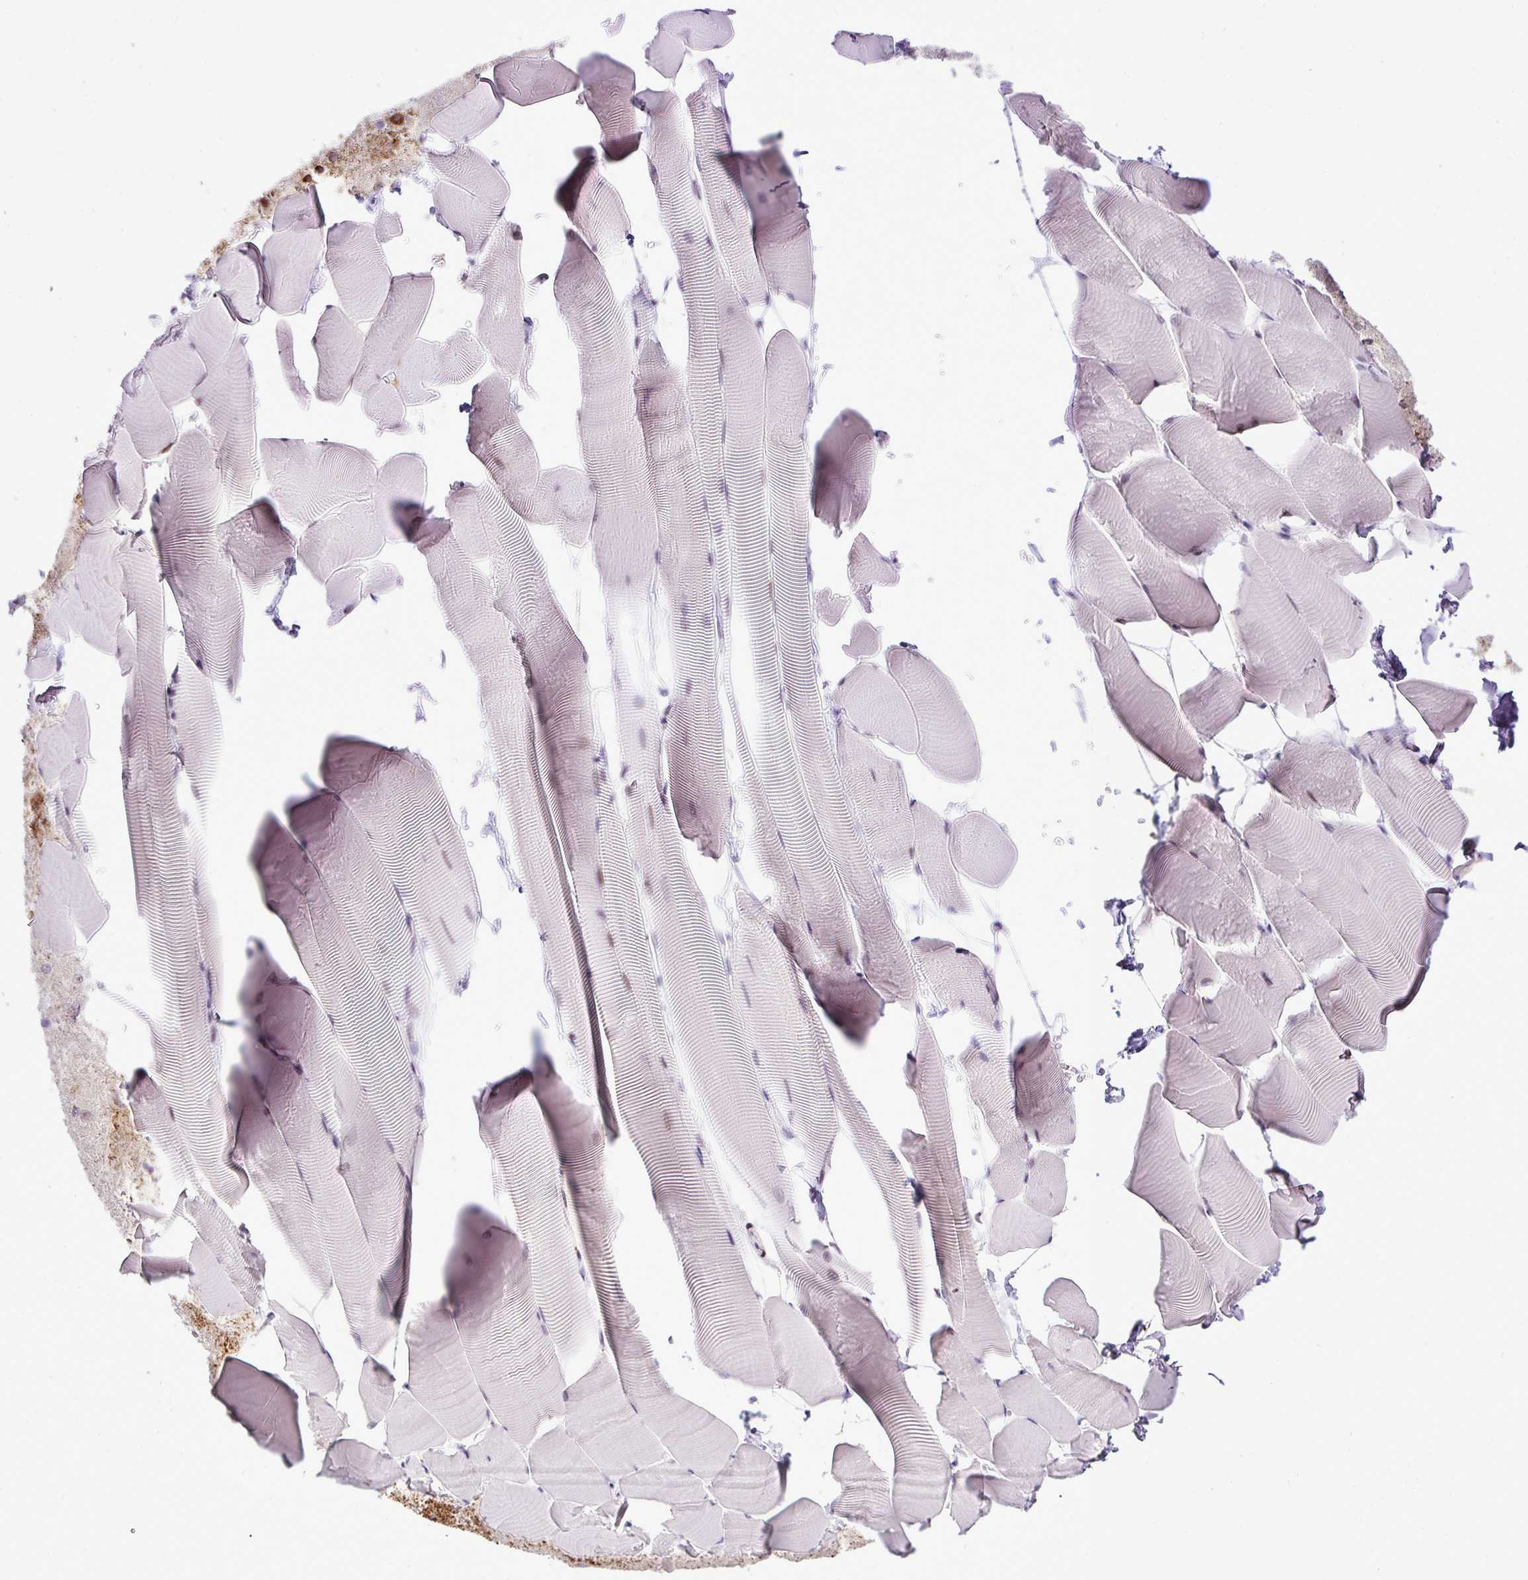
{"staining": {"intensity": "negative", "quantity": "none", "location": "none"}, "tissue": "skeletal muscle", "cell_type": "Myocytes", "image_type": "normal", "snomed": [{"axis": "morphology", "description": "Normal tissue, NOS"}, {"axis": "topography", "description": "Skeletal muscle"}], "caption": "This is an IHC micrograph of benign human skeletal muscle. There is no expression in myocytes.", "gene": "CMTM5", "patient": {"sex": "male", "age": 25}}